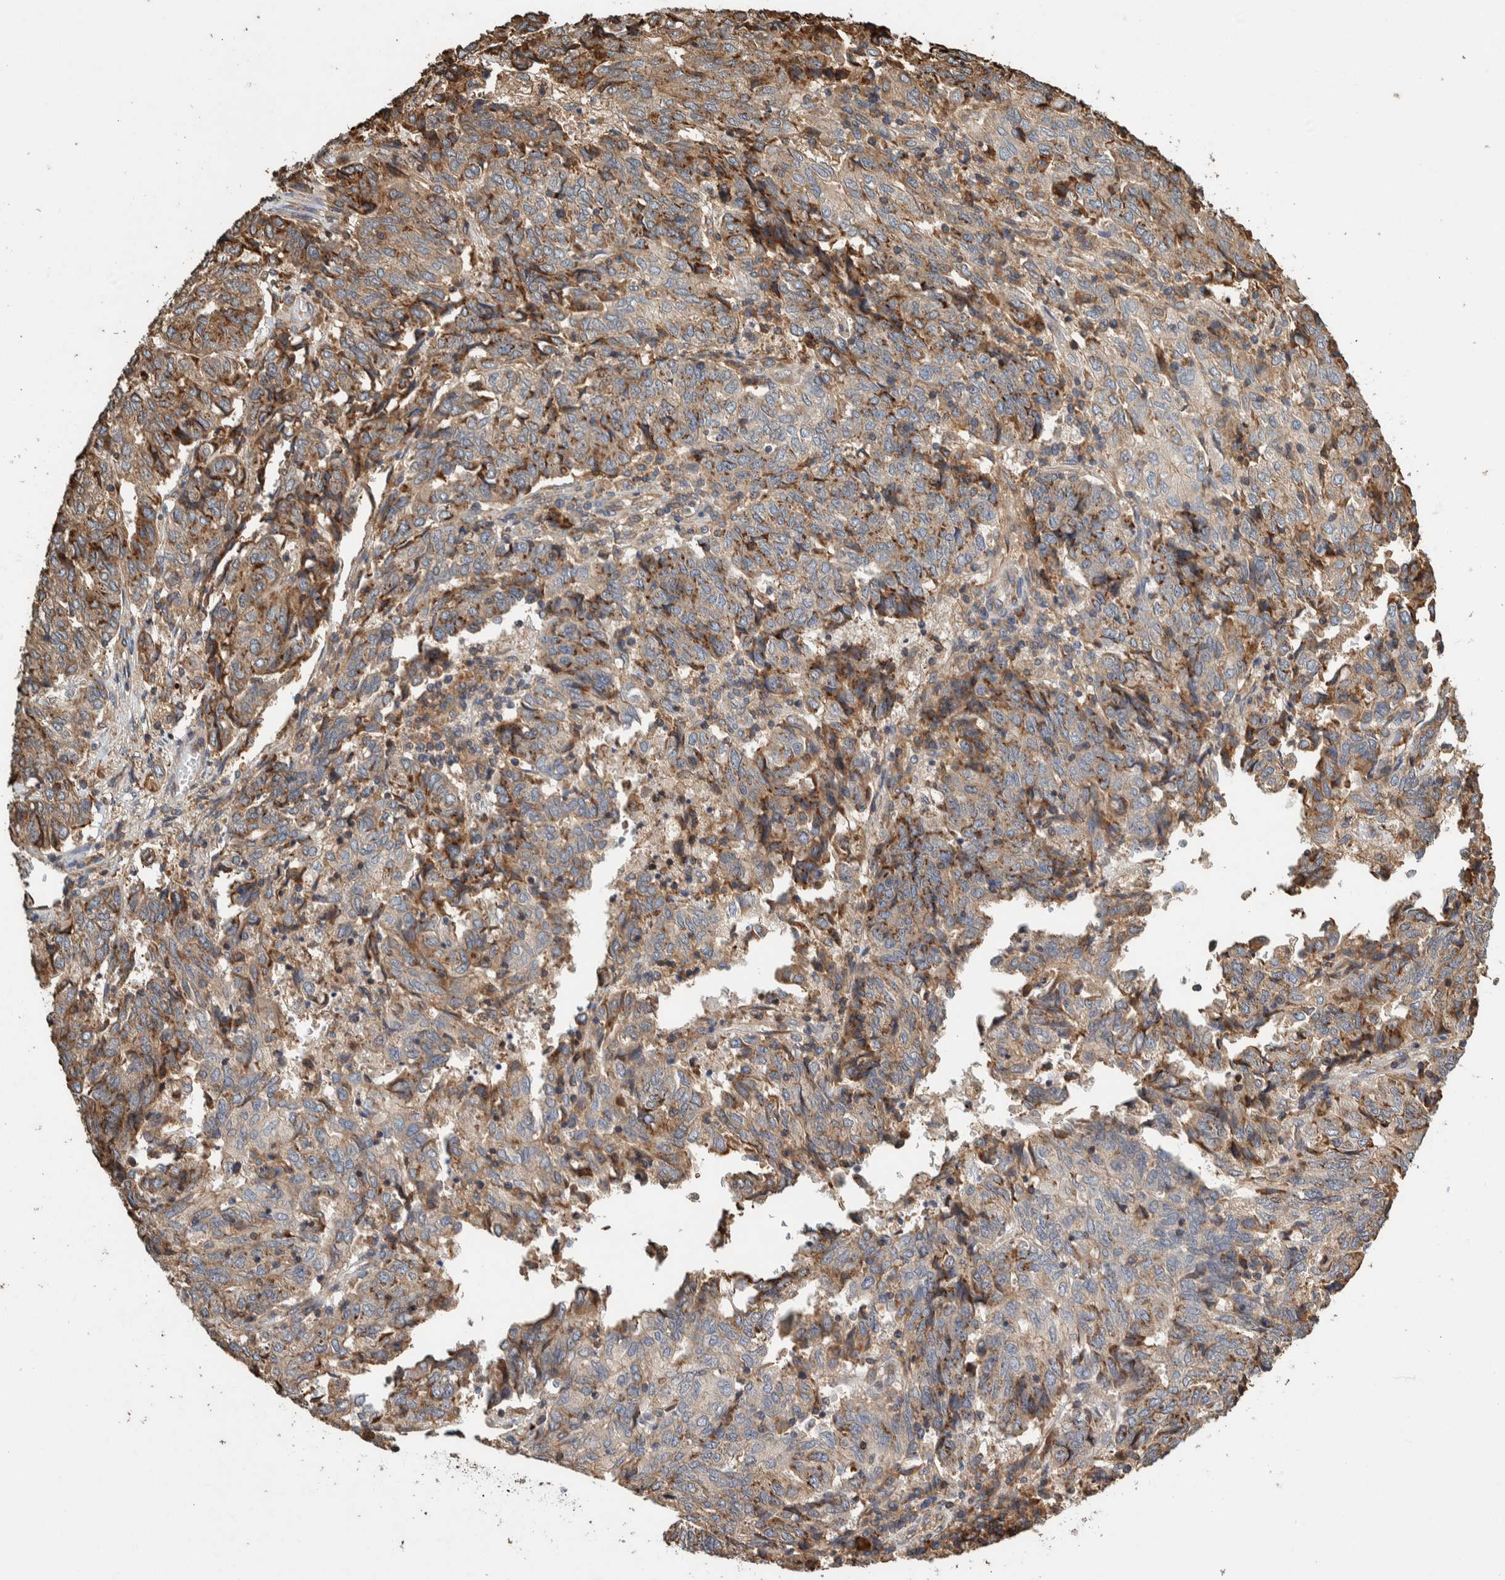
{"staining": {"intensity": "moderate", "quantity": ">75%", "location": "cytoplasmic/membranous"}, "tissue": "endometrial cancer", "cell_type": "Tumor cells", "image_type": "cancer", "snomed": [{"axis": "morphology", "description": "Adenocarcinoma, NOS"}, {"axis": "topography", "description": "Endometrium"}], "caption": "Brown immunohistochemical staining in human endometrial cancer (adenocarcinoma) displays moderate cytoplasmic/membranous positivity in about >75% of tumor cells. Ihc stains the protein of interest in brown and the nuclei are stained blue.", "gene": "PLA2G3", "patient": {"sex": "female", "age": 80}}